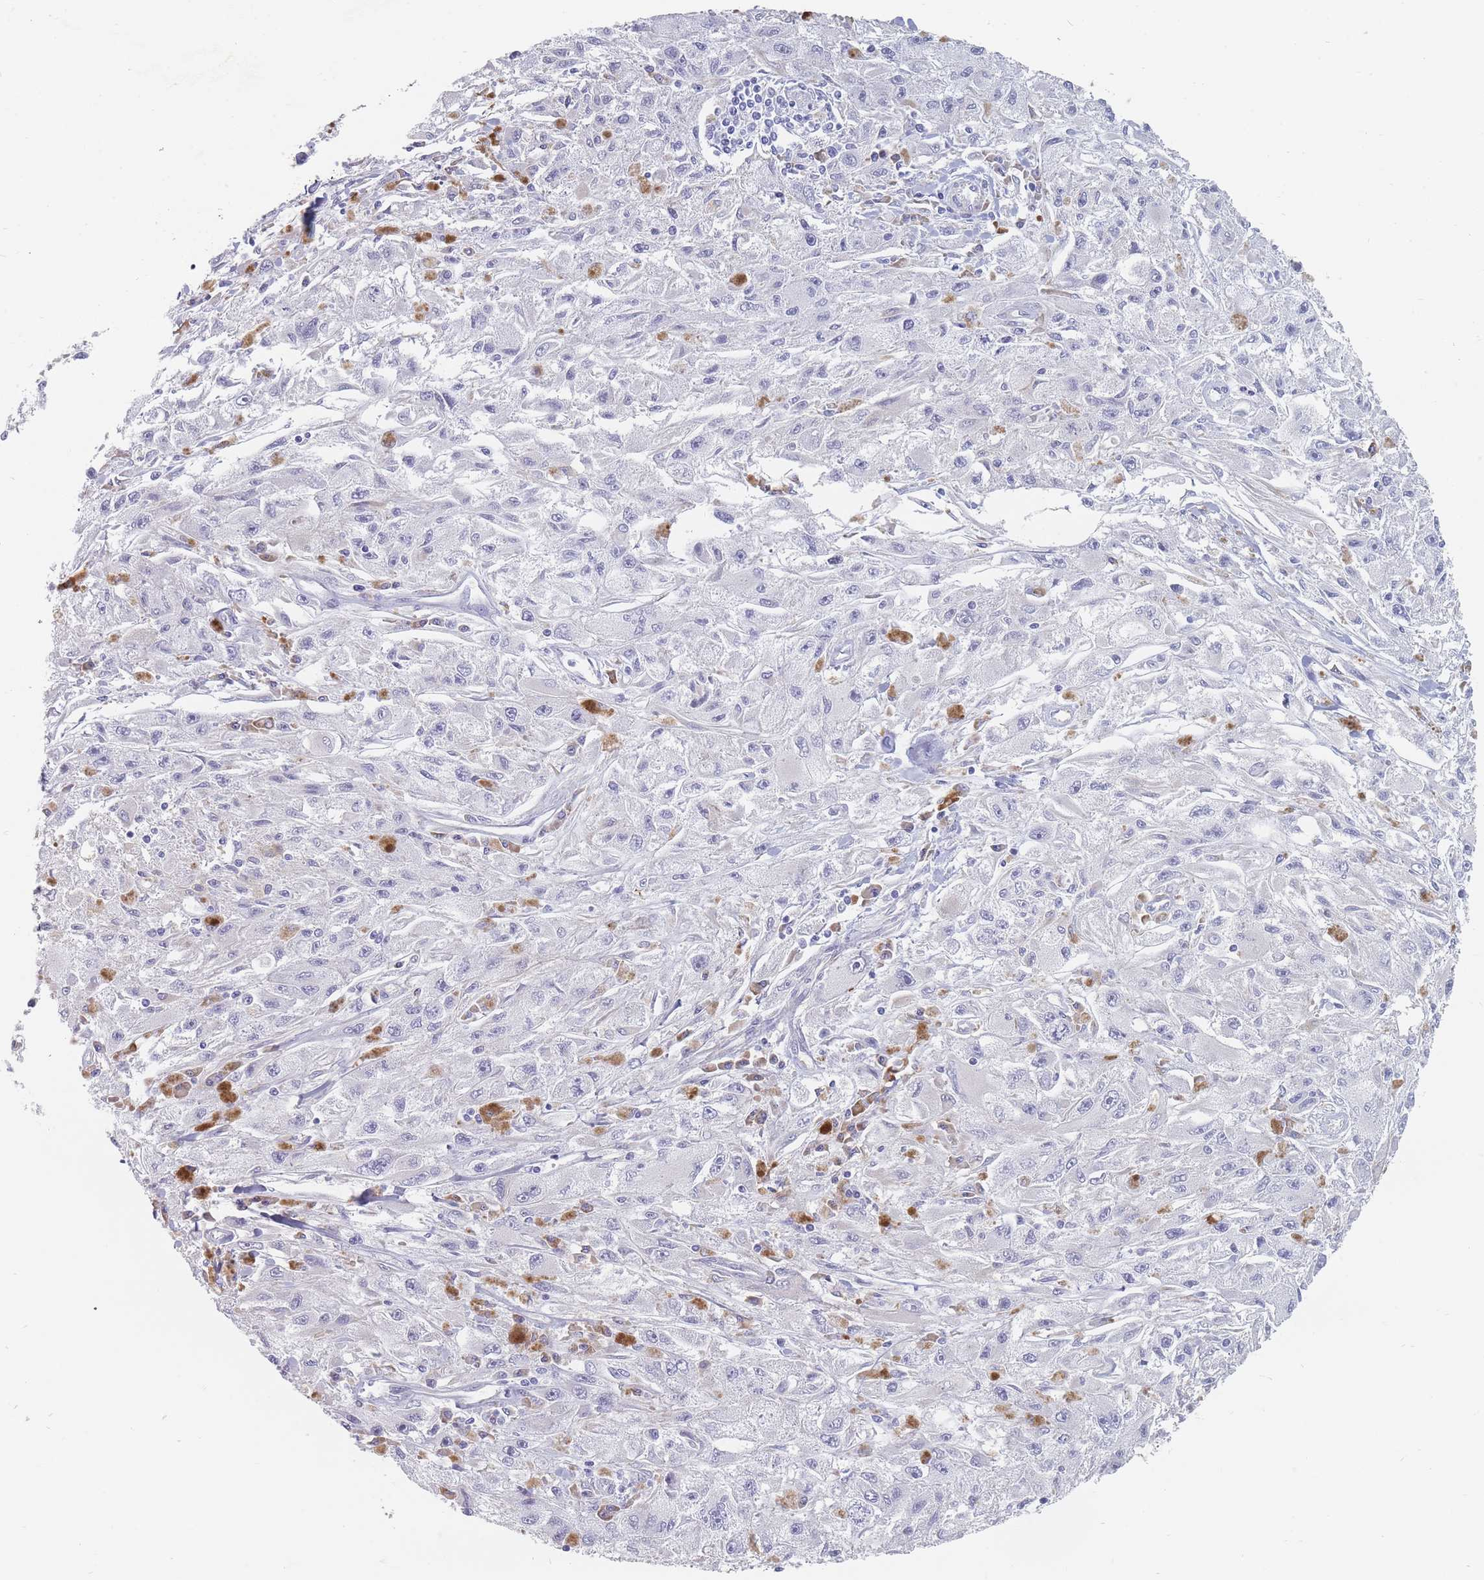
{"staining": {"intensity": "negative", "quantity": "none", "location": "none"}, "tissue": "melanoma", "cell_type": "Tumor cells", "image_type": "cancer", "snomed": [{"axis": "morphology", "description": "Malignant melanoma, Metastatic site"}, {"axis": "topography", "description": "Skin"}], "caption": "The micrograph shows no staining of tumor cells in melanoma. Brightfield microscopy of immunohistochemistry stained with DAB (brown) and hematoxylin (blue), captured at high magnification.", "gene": "ERBIN", "patient": {"sex": "male", "age": 53}}